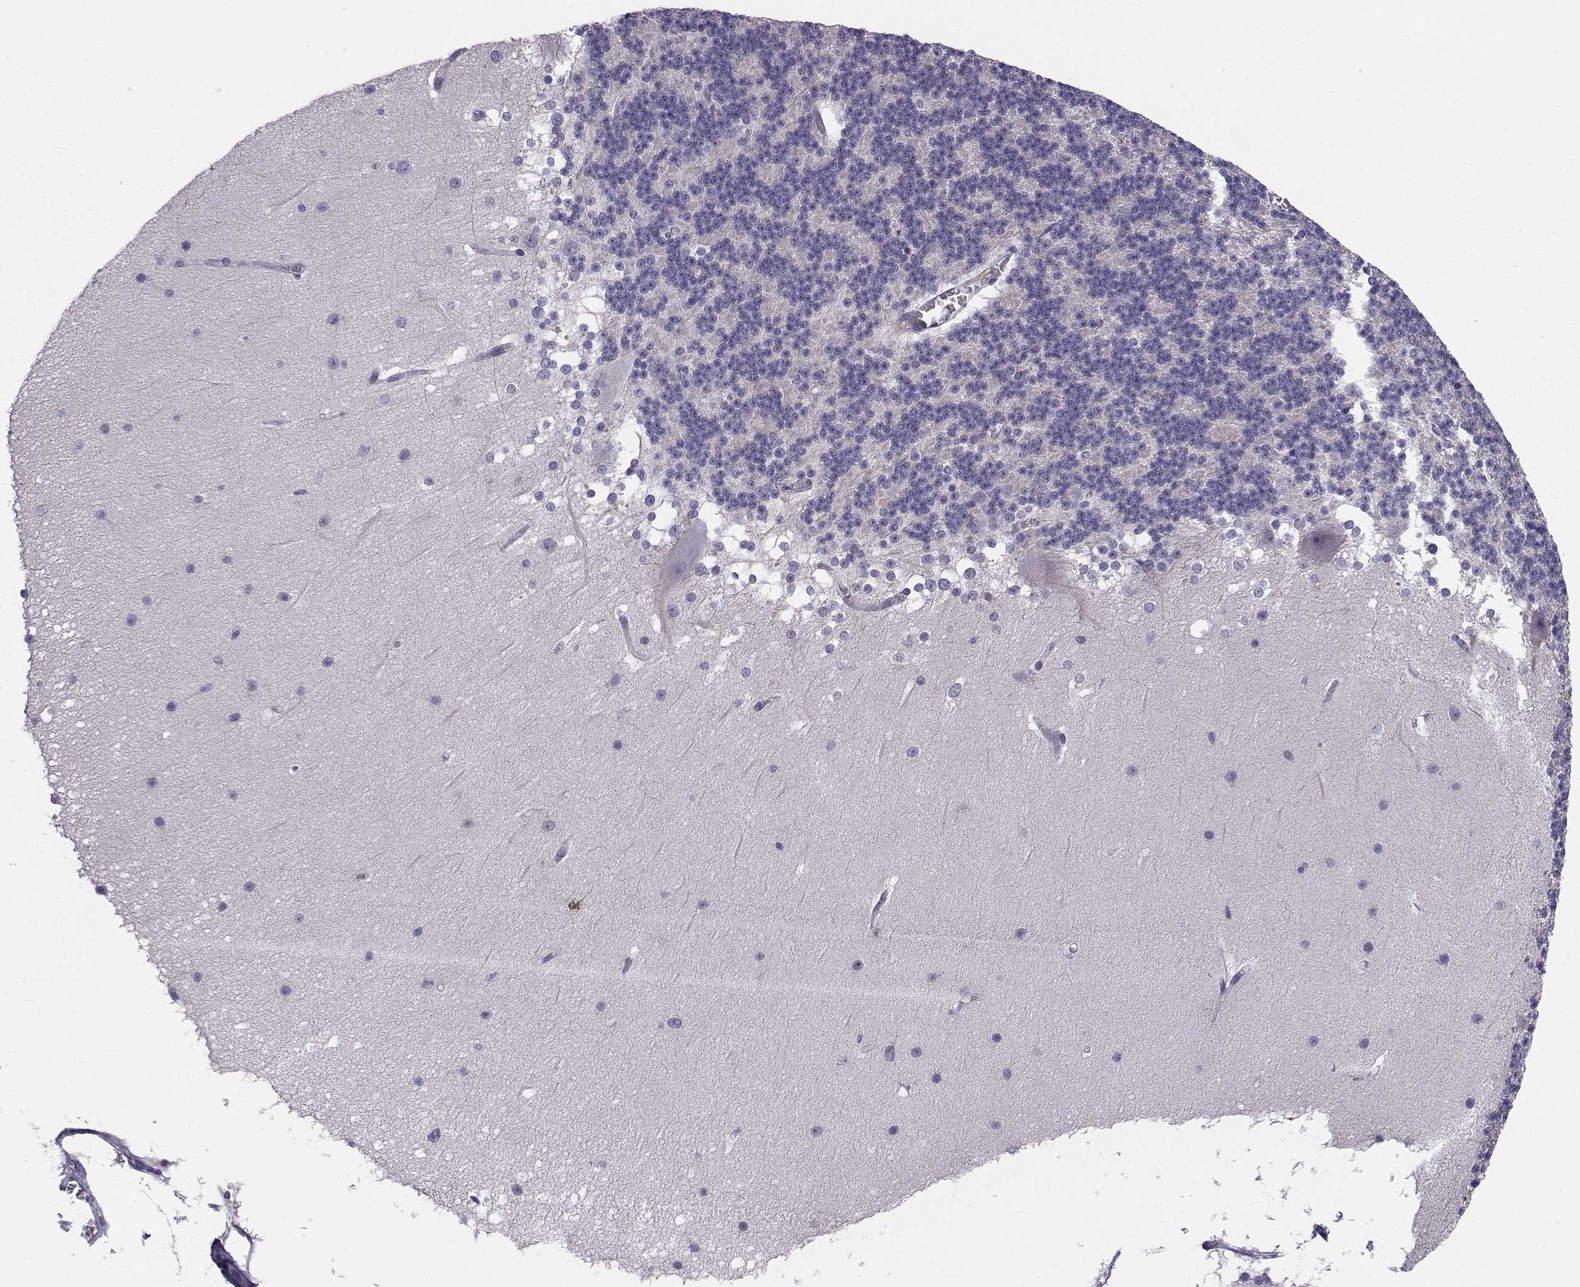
{"staining": {"intensity": "negative", "quantity": "none", "location": "none"}, "tissue": "cerebellum", "cell_type": "Cells in granular layer", "image_type": "normal", "snomed": [{"axis": "morphology", "description": "Normal tissue, NOS"}, {"axis": "topography", "description": "Cerebellum"}], "caption": "This image is of normal cerebellum stained with immunohistochemistry (IHC) to label a protein in brown with the nuclei are counter-stained blue. There is no staining in cells in granular layer.", "gene": "ANGPT1", "patient": {"sex": "female", "age": 19}}